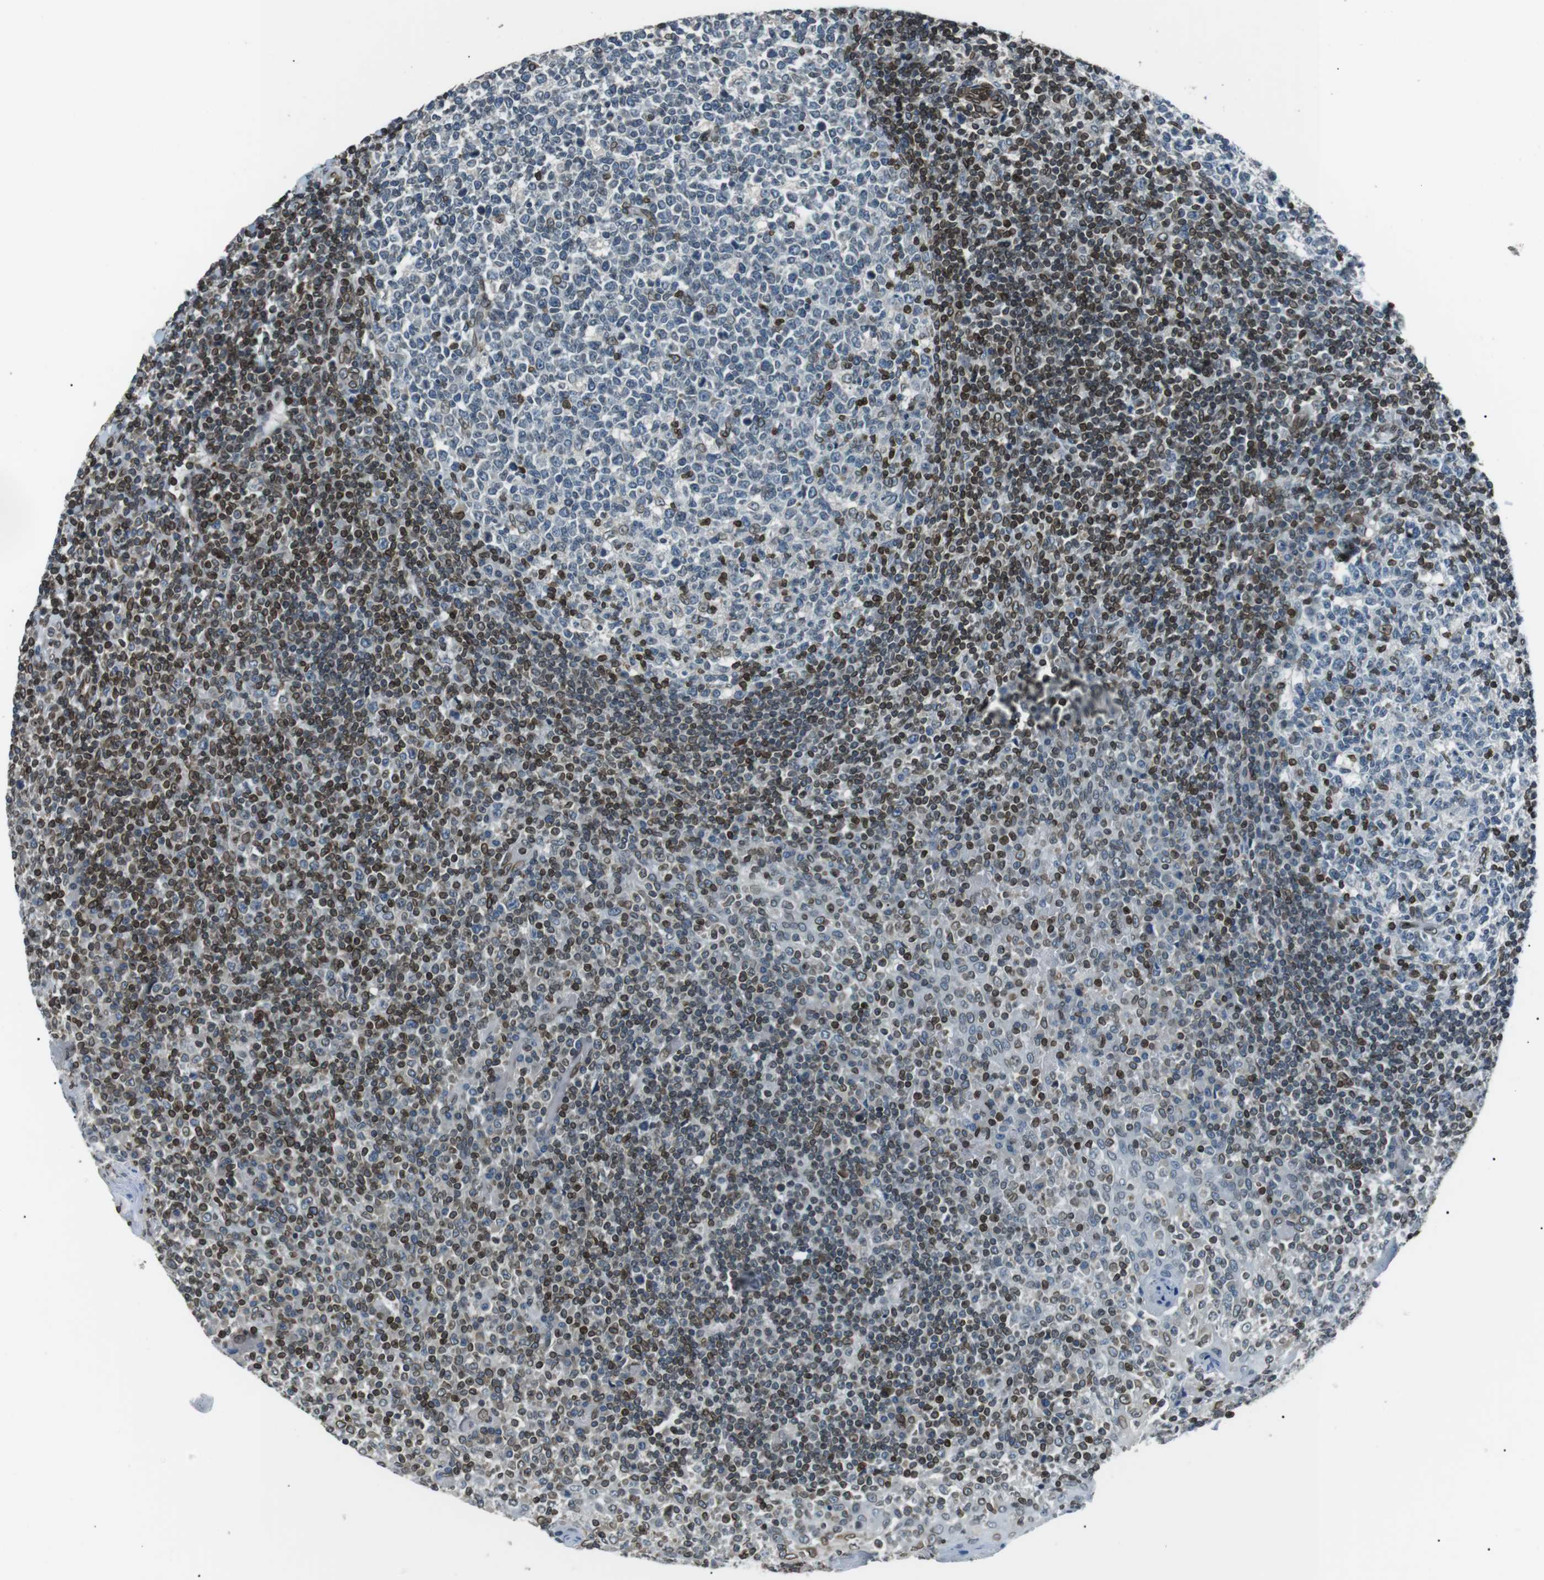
{"staining": {"intensity": "strong", "quantity": "<25%", "location": "cytoplasmic/membranous,nuclear"}, "tissue": "tonsil", "cell_type": "Germinal center cells", "image_type": "normal", "snomed": [{"axis": "morphology", "description": "Normal tissue, NOS"}, {"axis": "topography", "description": "Tonsil"}], "caption": "This image reveals immunohistochemistry staining of unremarkable human tonsil, with medium strong cytoplasmic/membranous,nuclear positivity in approximately <25% of germinal center cells.", "gene": "TMX4", "patient": {"sex": "female", "age": 19}}